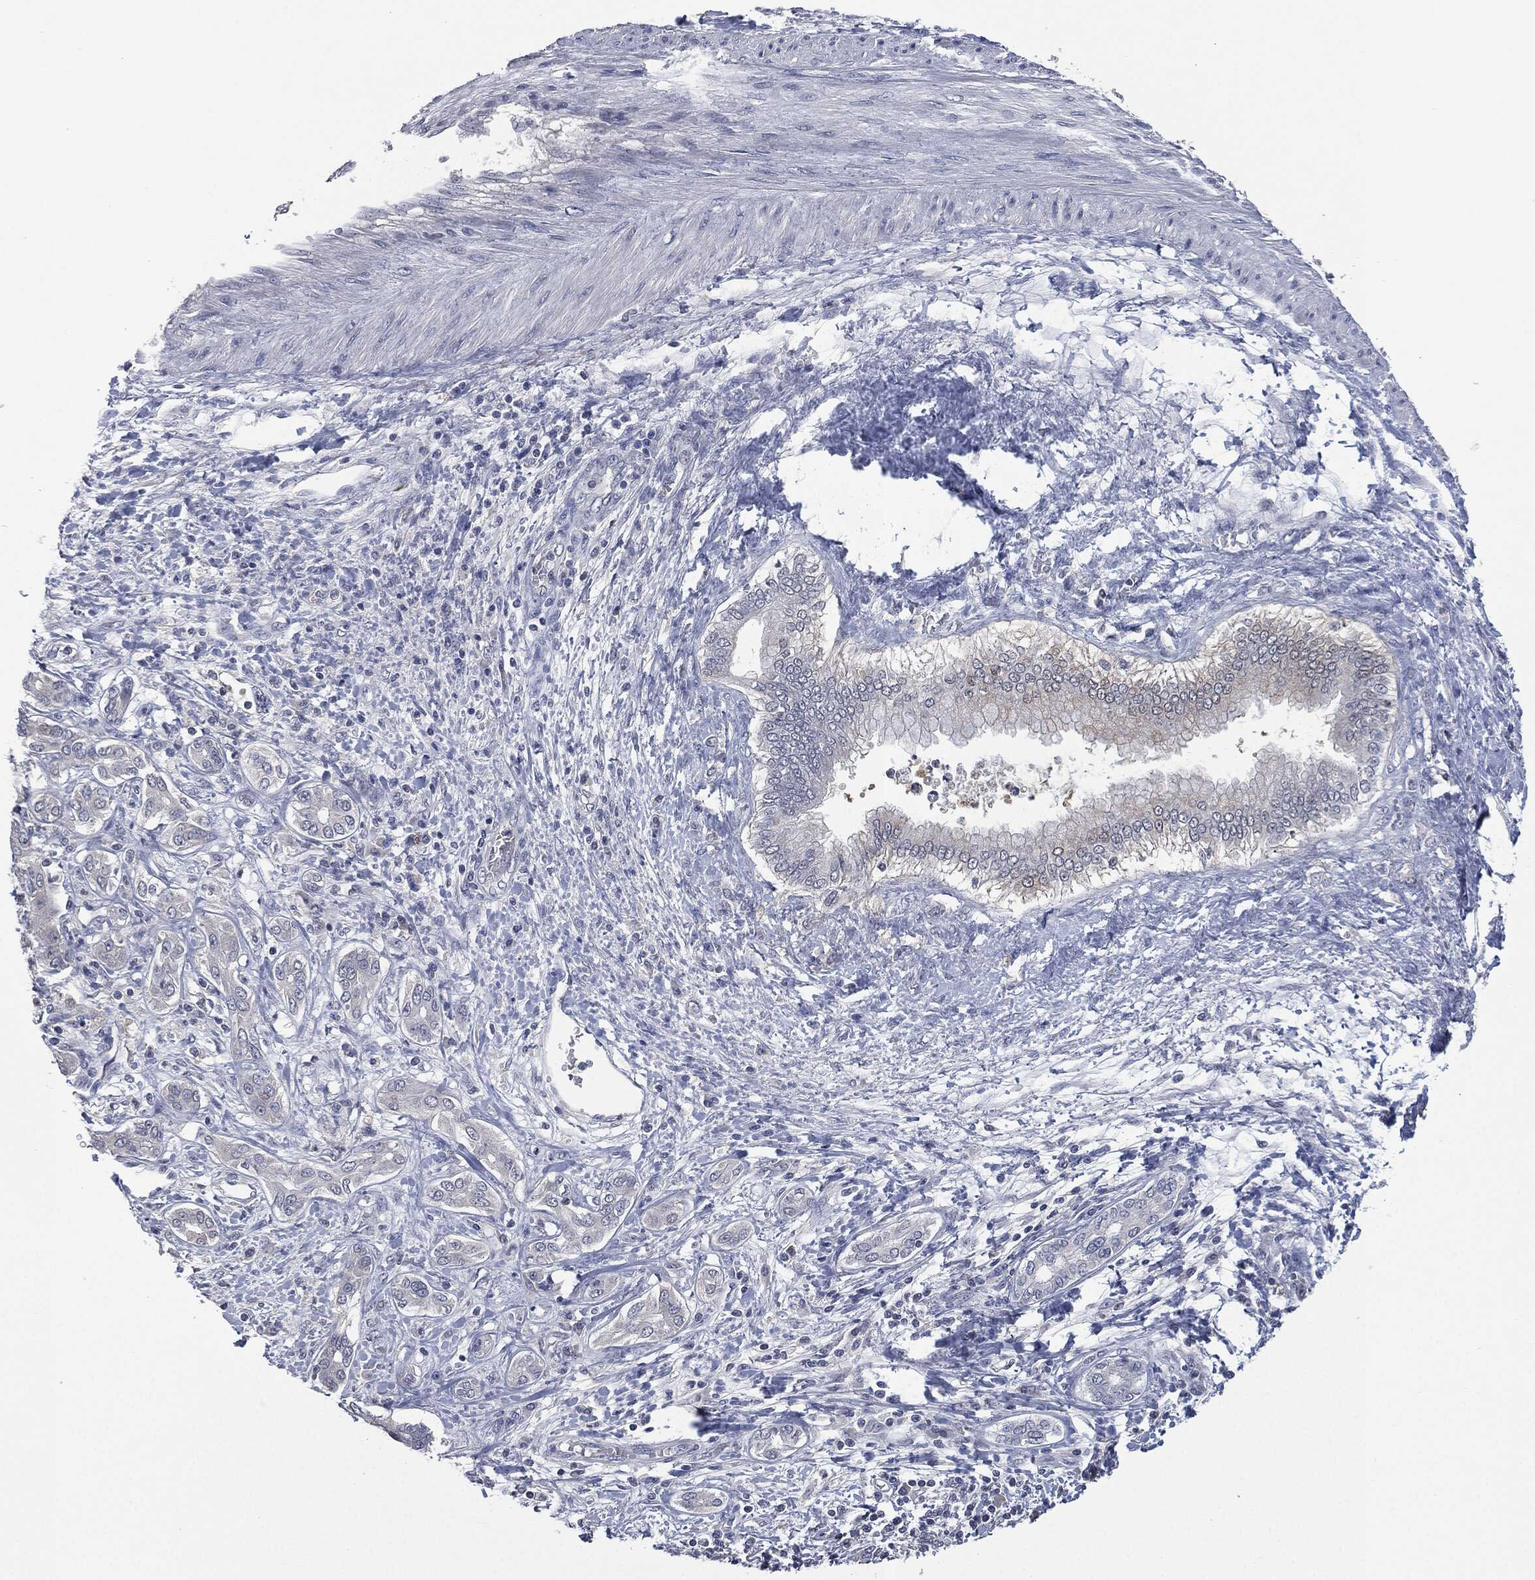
{"staining": {"intensity": "negative", "quantity": "none", "location": "none"}, "tissue": "liver cancer", "cell_type": "Tumor cells", "image_type": "cancer", "snomed": [{"axis": "morphology", "description": "Carcinoma, Hepatocellular, NOS"}, {"axis": "topography", "description": "Liver"}], "caption": "There is no significant positivity in tumor cells of liver cancer. The staining was performed using DAB (3,3'-diaminobenzidine) to visualize the protein expression in brown, while the nuclei were stained in blue with hematoxylin (Magnification: 20x).", "gene": "IL1RN", "patient": {"sex": "male", "age": 65}}